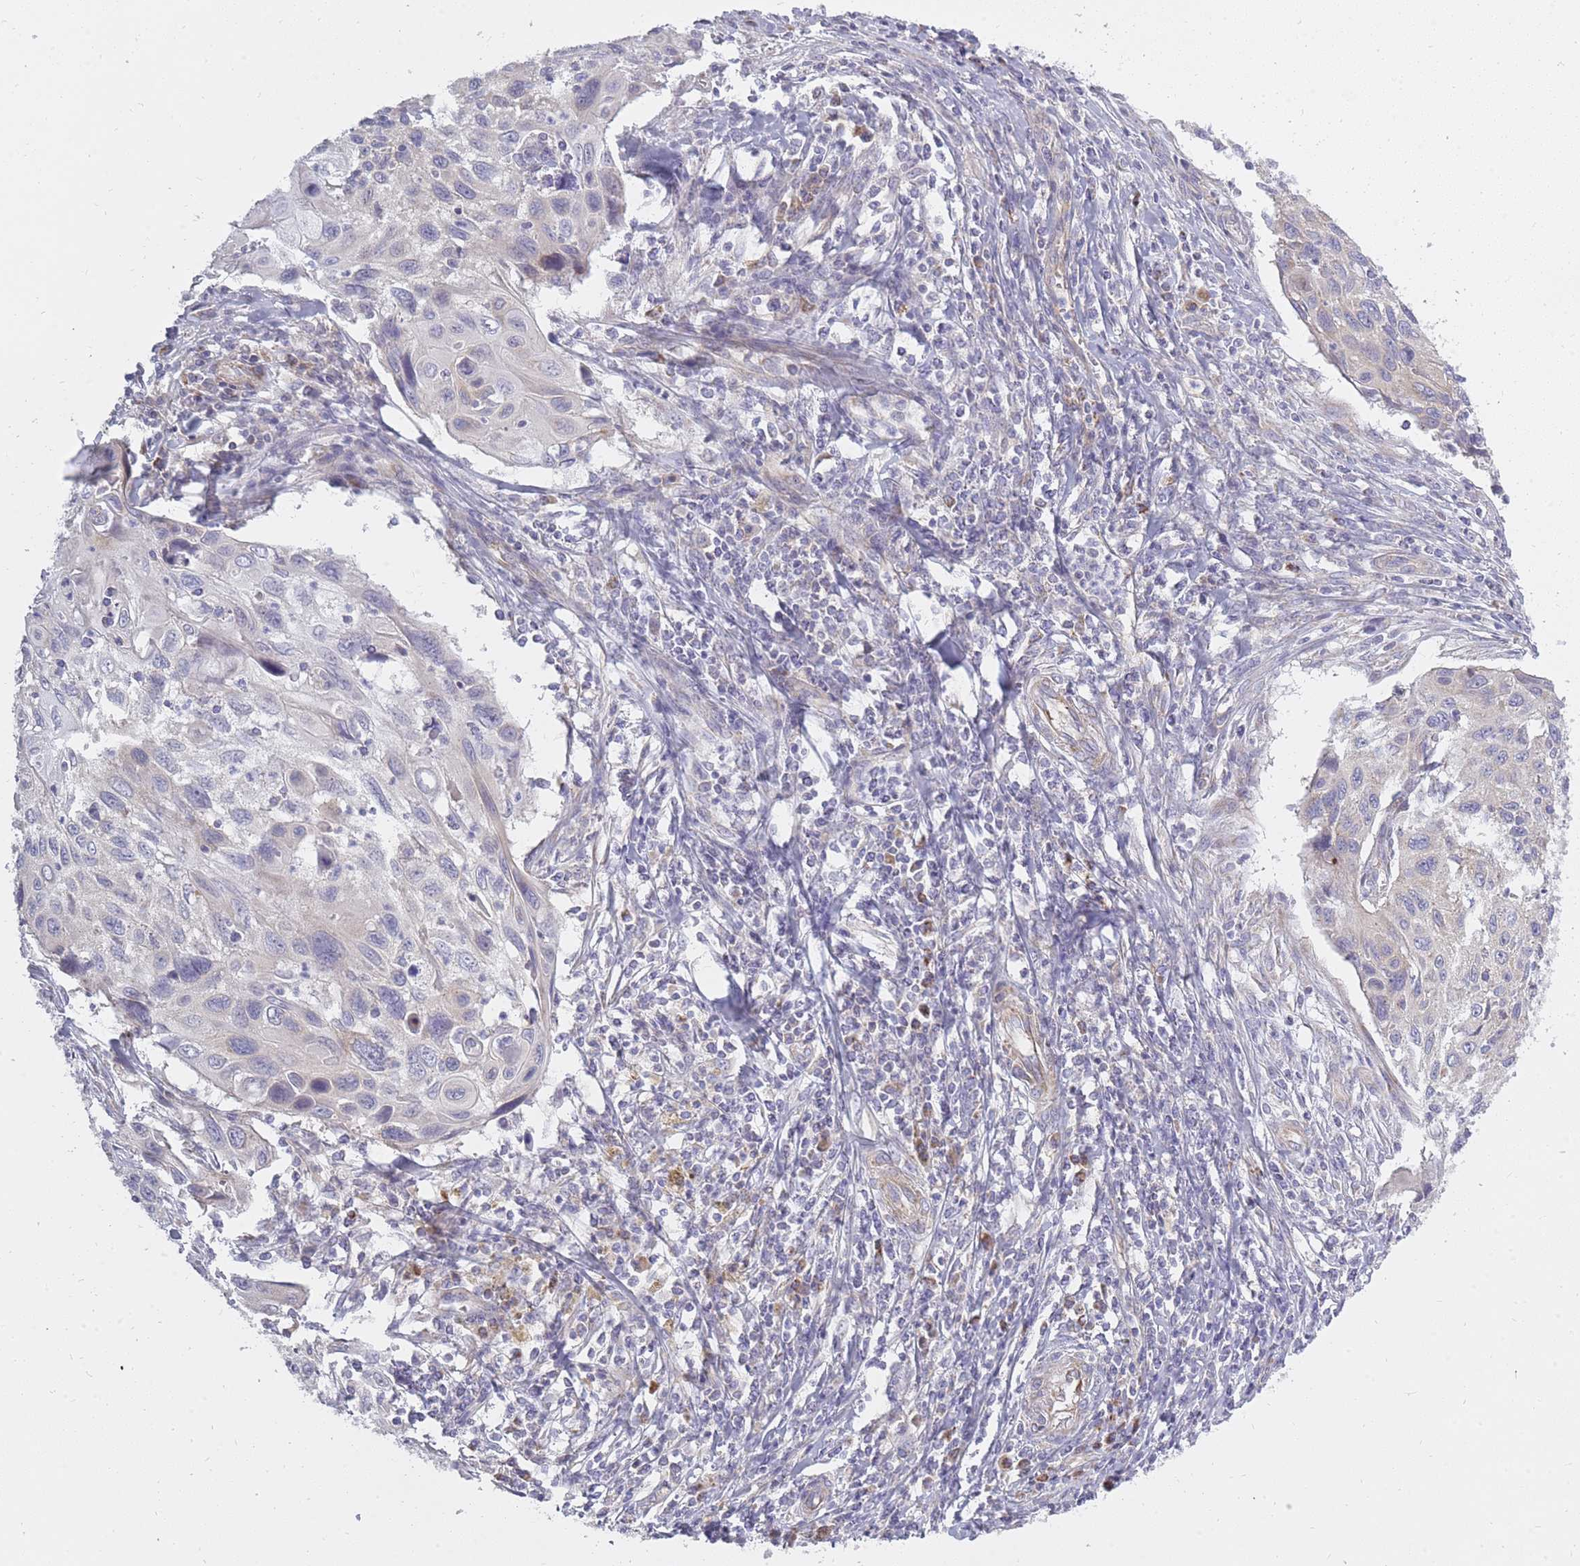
{"staining": {"intensity": "weak", "quantity": "<25%", "location": "cytoplasmic/membranous"}, "tissue": "cervical cancer", "cell_type": "Tumor cells", "image_type": "cancer", "snomed": [{"axis": "morphology", "description": "Squamous cell carcinoma, NOS"}, {"axis": "topography", "description": "Cervix"}], "caption": "A micrograph of human cervical cancer (squamous cell carcinoma) is negative for staining in tumor cells.", "gene": "ALKBH4", "patient": {"sex": "female", "age": 70}}